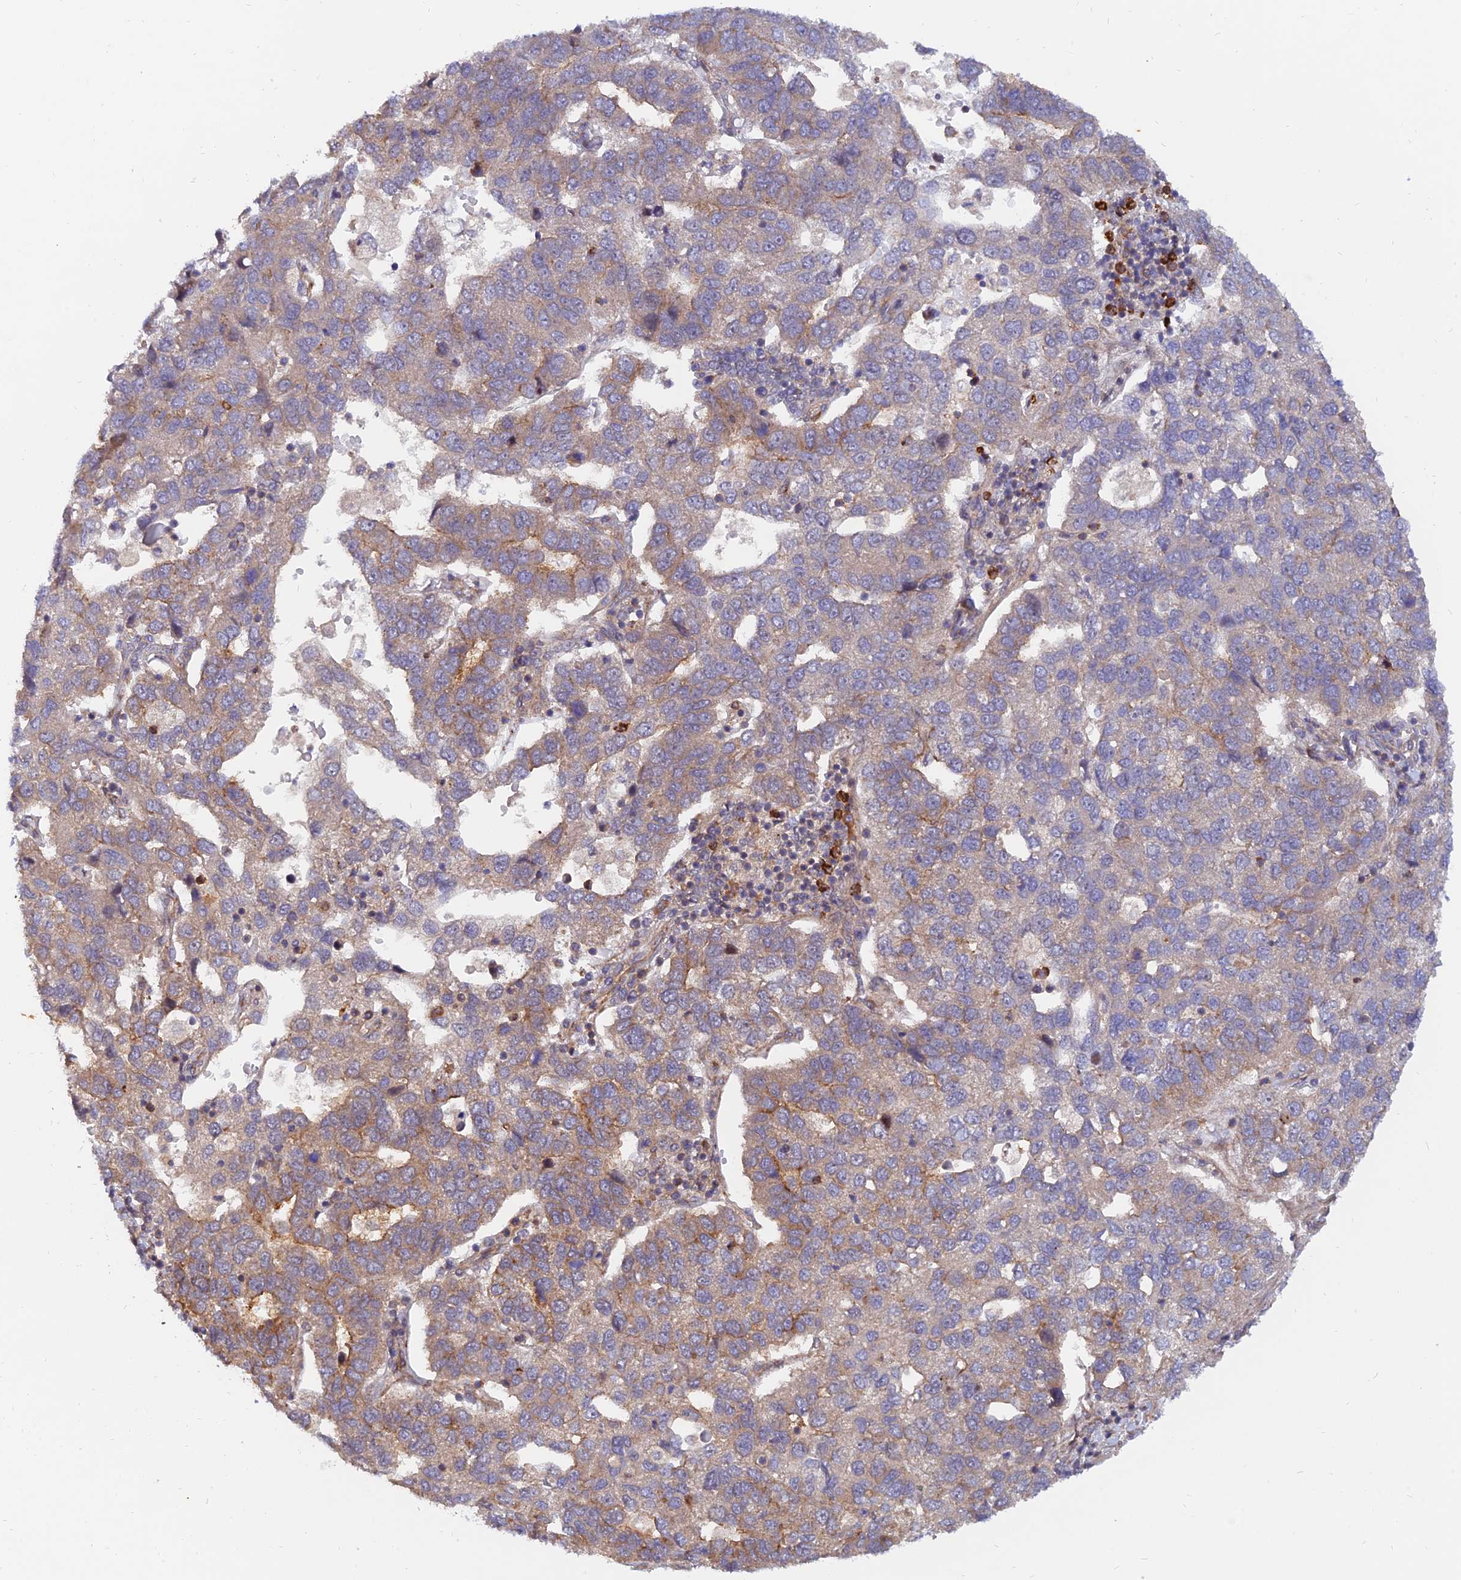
{"staining": {"intensity": "moderate", "quantity": "<25%", "location": "cytoplasmic/membranous"}, "tissue": "pancreatic cancer", "cell_type": "Tumor cells", "image_type": "cancer", "snomed": [{"axis": "morphology", "description": "Adenocarcinoma, NOS"}, {"axis": "topography", "description": "Pancreas"}], "caption": "A brown stain highlights moderate cytoplasmic/membranous positivity of a protein in human pancreatic cancer tumor cells. (IHC, brightfield microscopy, high magnification).", "gene": "WDR41", "patient": {"sex": "female", "age": 61}}